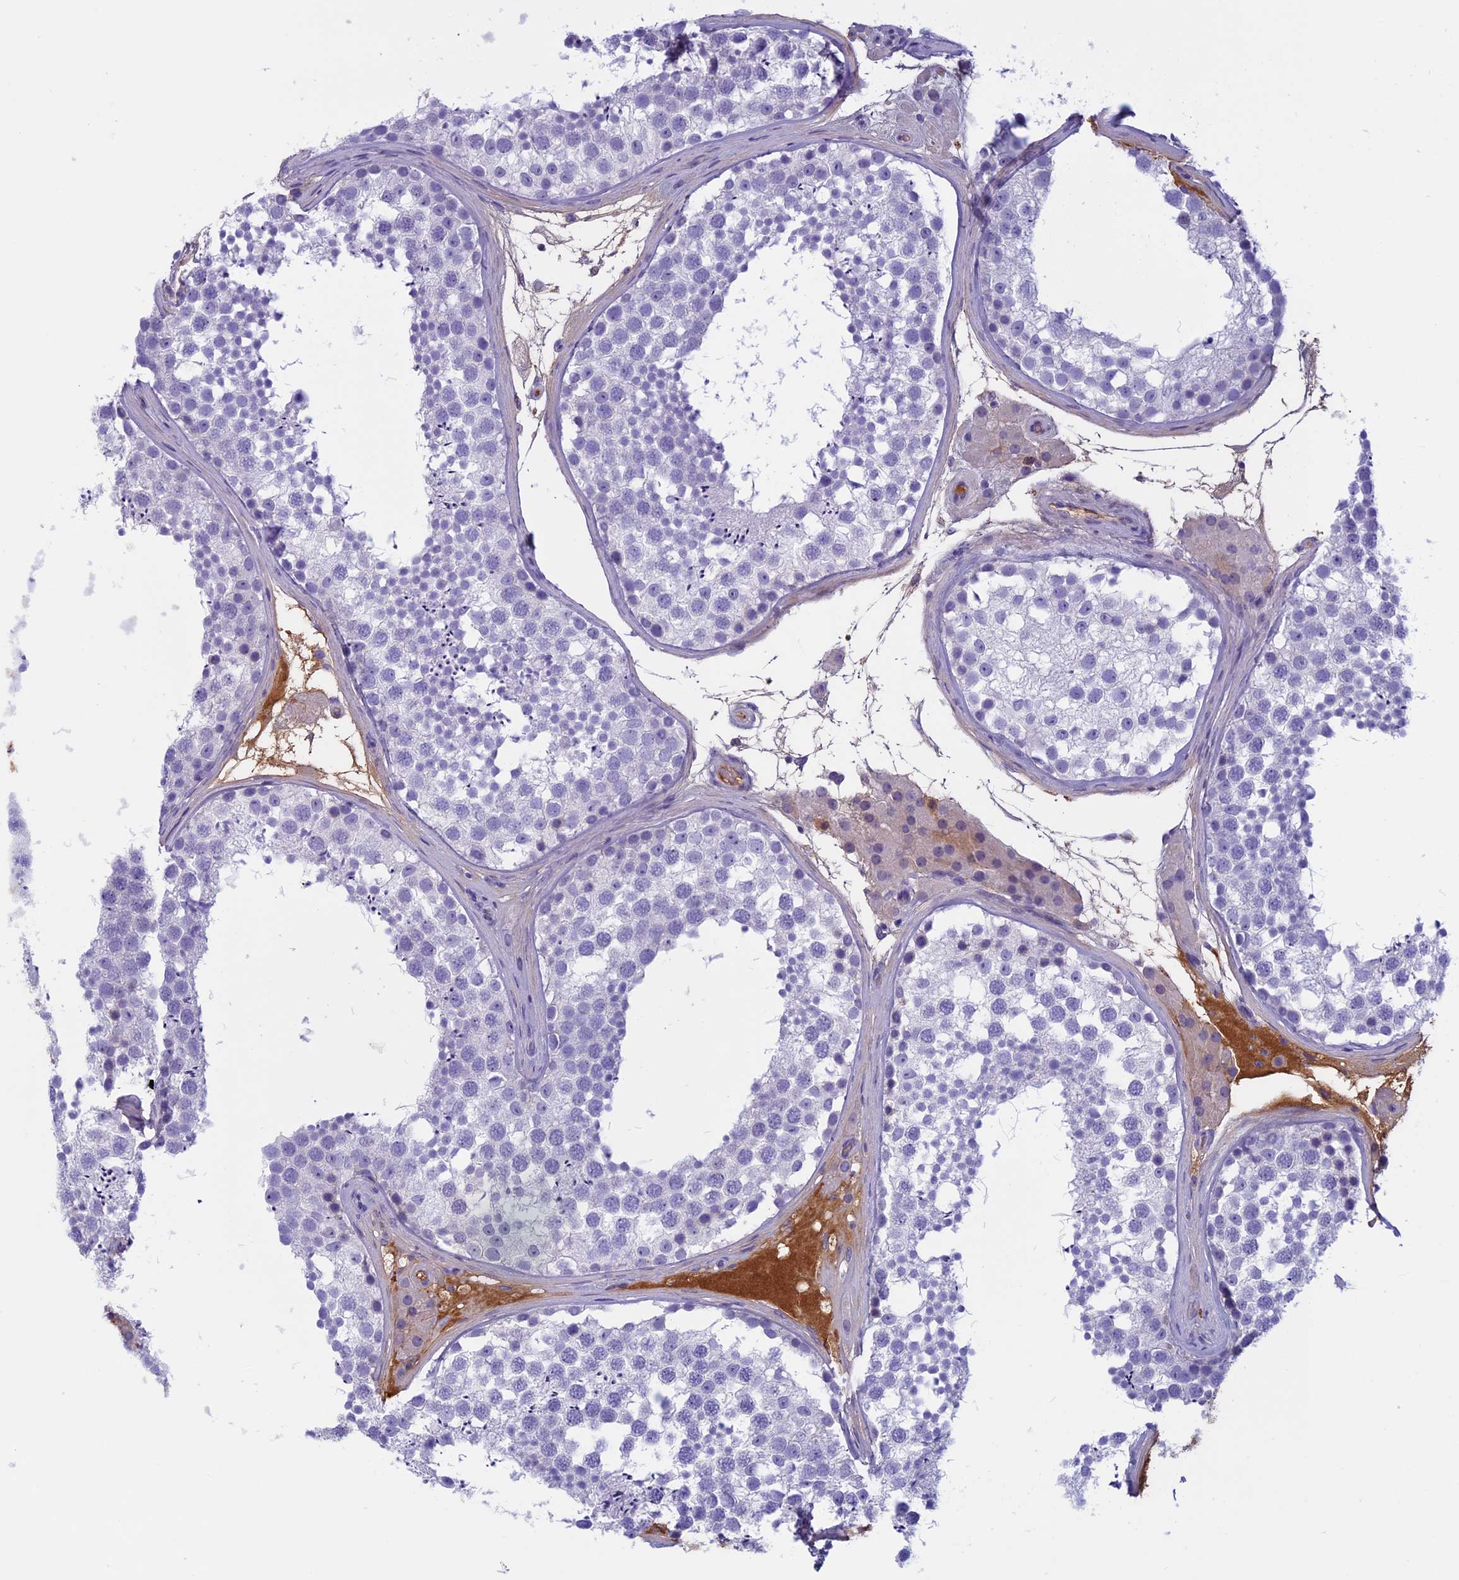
{"staining": {"intensity": "moderate", "quantity": "<25%", "location": "nuclear"}, "tissue": "testis", "cell_type": "Cells in seminiferous ducts", "image_type": "normal", "snomed": [{"axis": "morphology", "description": "Normal tissue, NOS"}, {"axis": "topography", "description": "Testis"}], "caption": "Immunohistochemical staining of normal human testis displays <25% levels of moderate nuclear protein positivity in approximately <25% of cells in seminiferous ducts. The protein is shown in brown color, while the nuclei are stained blue.", "gene": "ANGPTL2", "patient": {"sex": "male", "age": 46}}